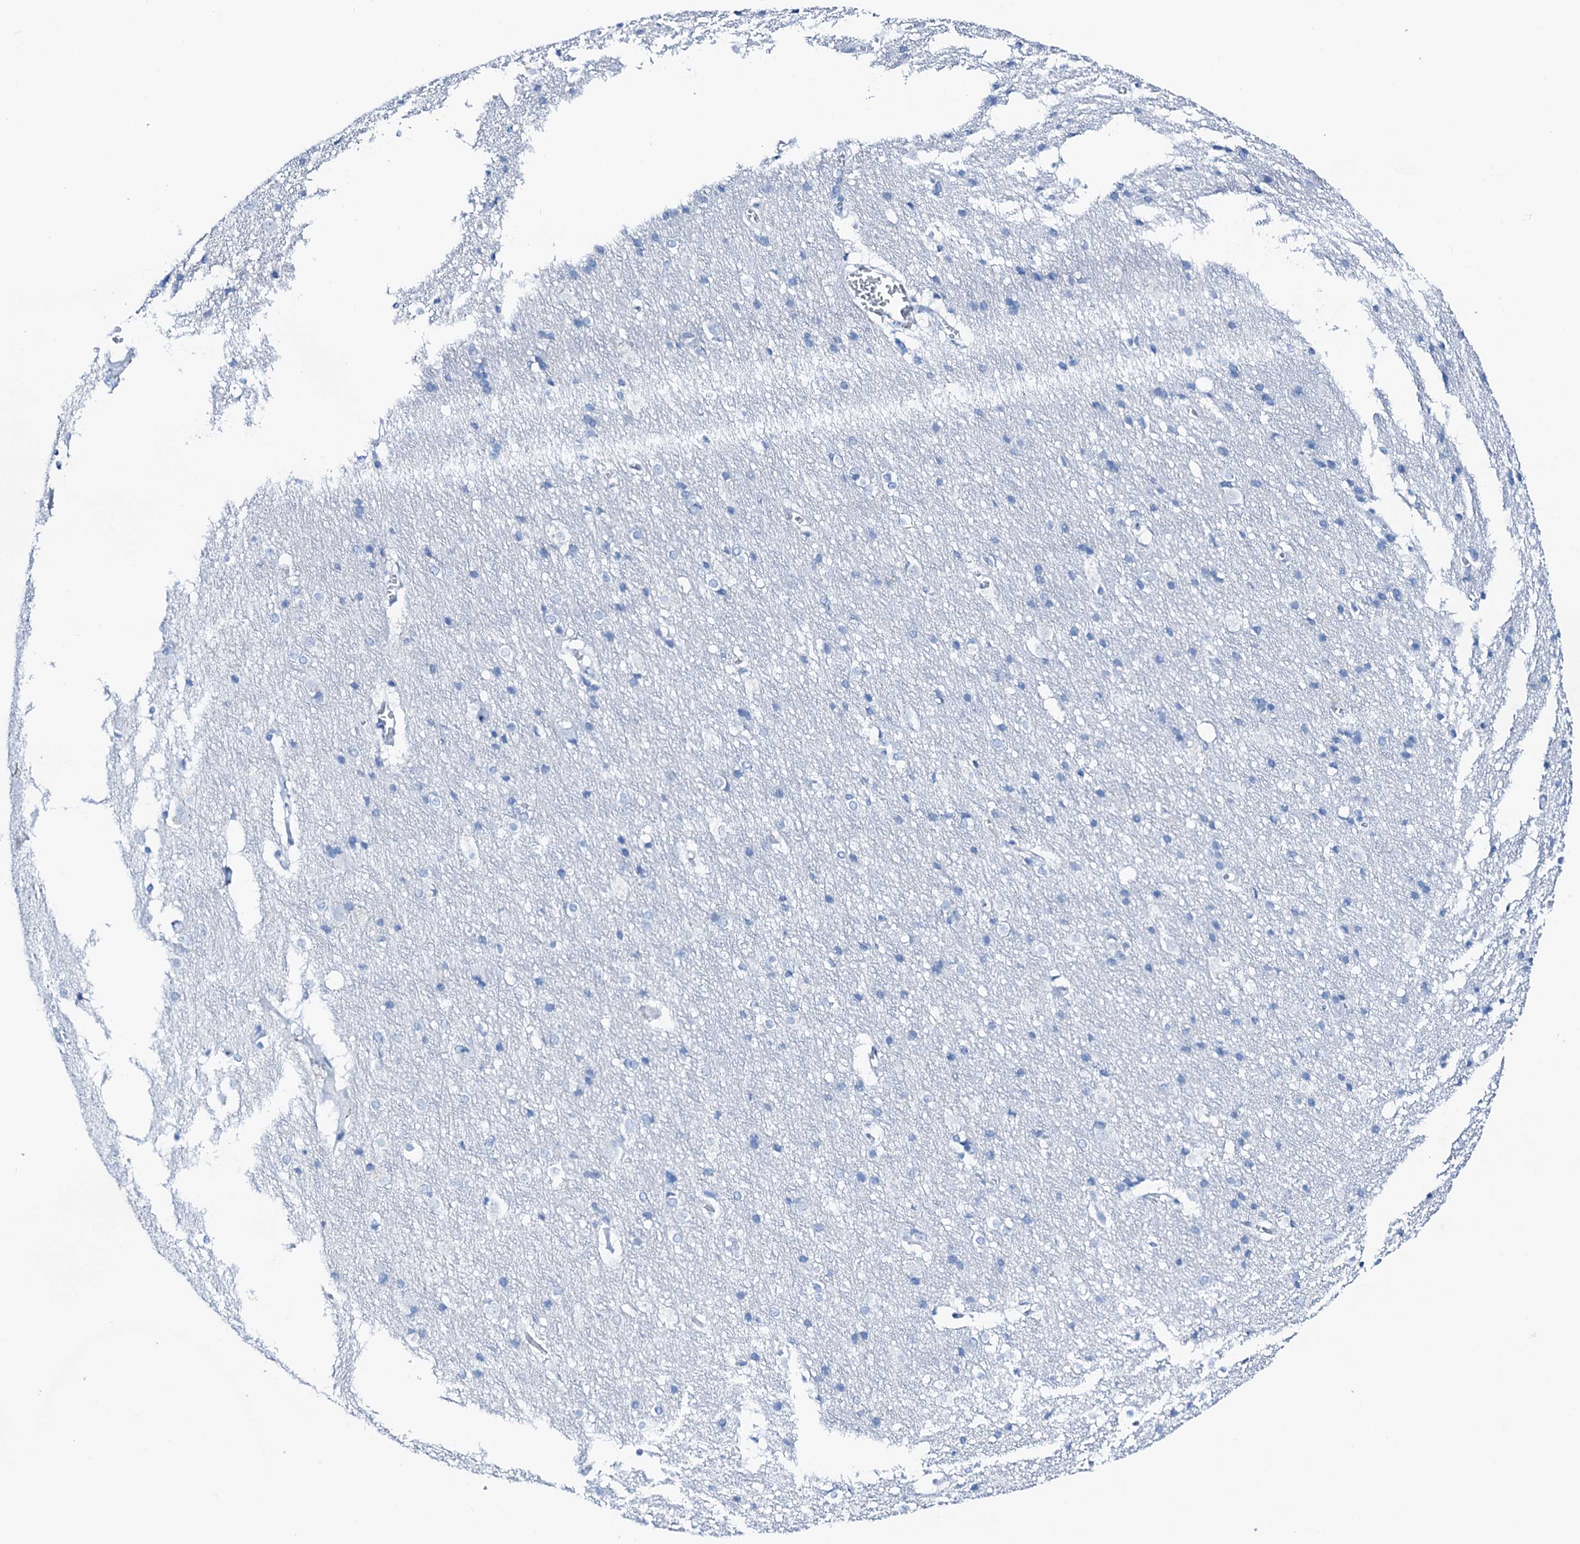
{"staining": {"intensity": "negative", "quantity": "none", "location": "none"}, "tissue": "cerebral cortex", "cell_type": "Endothelial cells", "image_type": "normal", "snomed": [{"axis": "morphology", "description": "Normal tissue, NOS"}, {"axis": "topography", "description": "Cerebral cortex"}], "caption": "Immunohistochemistry (IHC) image of benign cerebral cortex: cerebral cortex stained with DAB (3,3'-diaminobenzidine) demonstrates no significant protein expression in endothelial cells.", "gene": "PTH", "patient": {"sex": "male", "age": 54}}